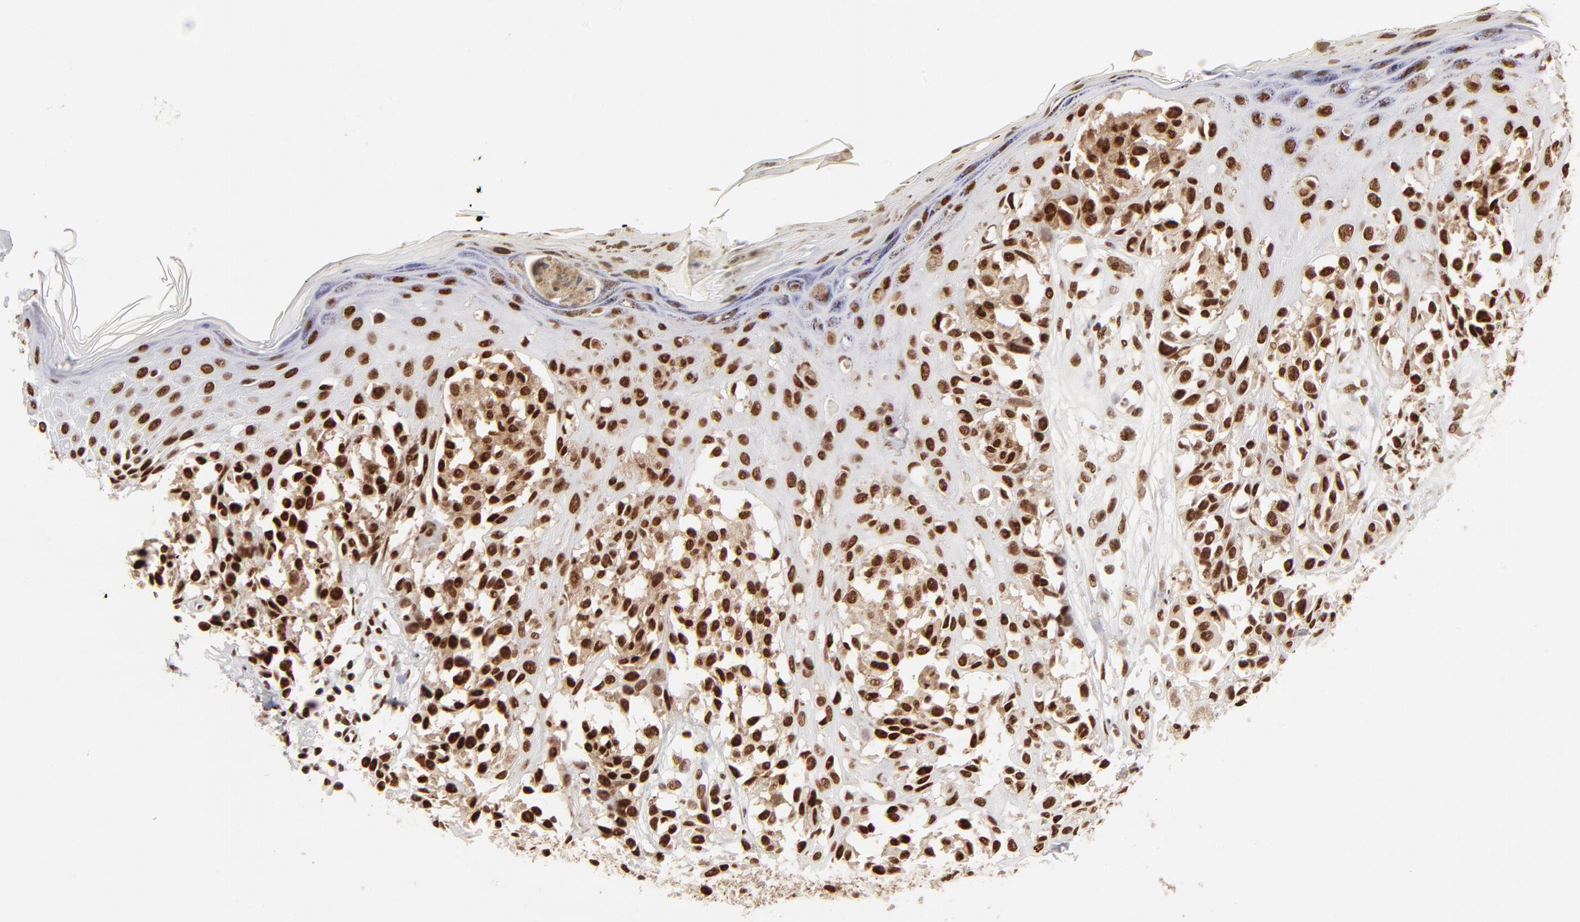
{"staining": {"intensity": "strong", "quantity": ">75%", "location": "nuclear"}, "tissue": "melanoma", "cell_type": "Tumor cells", "image_type": "cancer", "snomed": [{"axis": "morphology", "description": "Malignant melanoma, NOS"}, {"axis": "topography", "description": "Skin"}], "caption": "Melanoma stained with a protein marker reveals strong staining in tumor cells.", "gene": "TARDBP", "patient": {"sex": "female", "age": 38}}